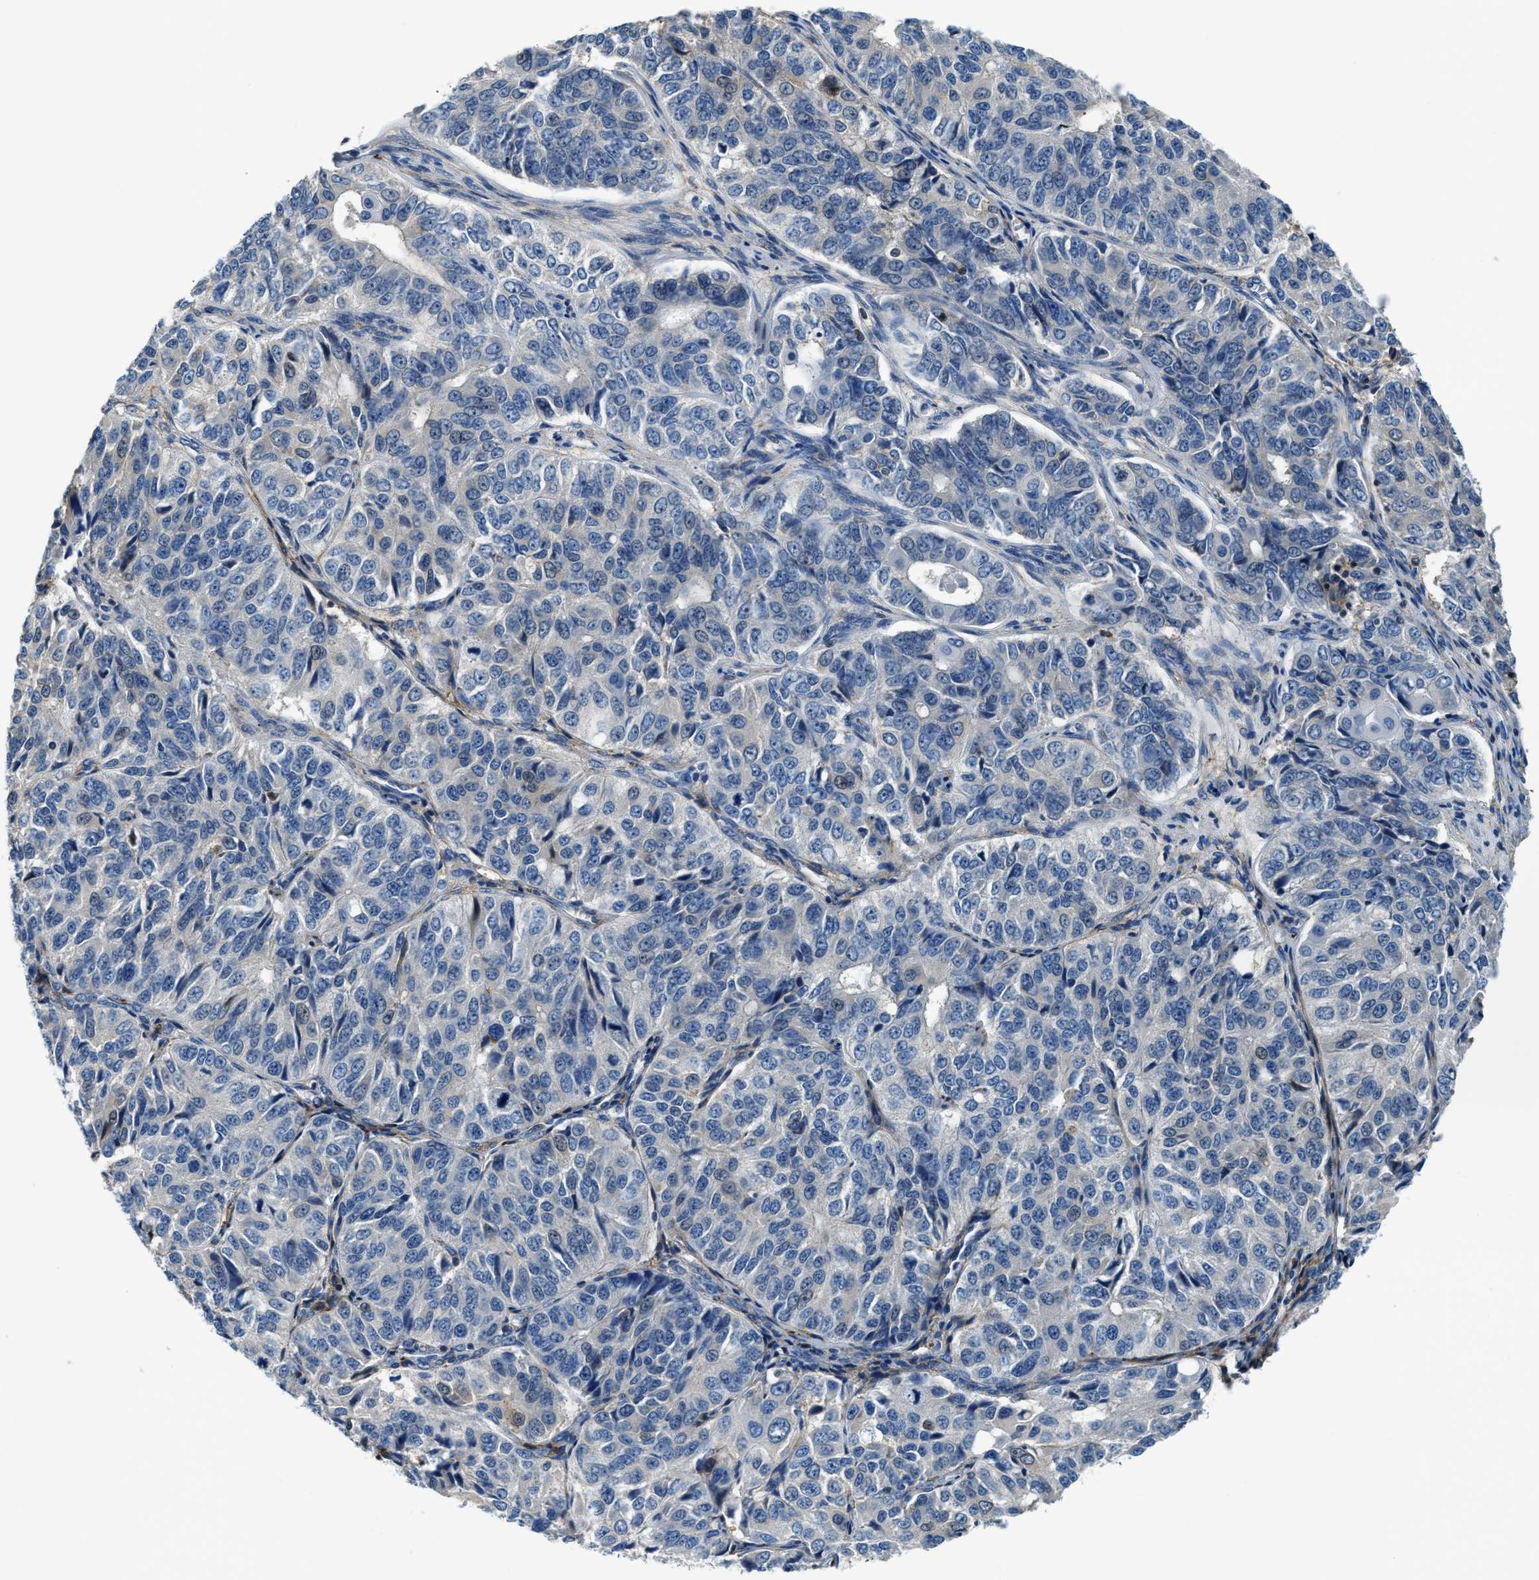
{"staining": {"intensity": "negative", "quantity": "none", "location": "none"}, "tissue": "ovarian cancer", "cell_type": "Tumor cells", "image_type": "cancer", "snomed": [{"axis": "morphology", "description": "Carcinoma, endometroid"}, {"axis": "topography", "description": "Ovary"}], "caption": "IHC image of neoplastic tissue: human endometroid carcinoma (ovarian) stained with DAB (3,3'-diaminobenzidine) exhibits no significant protein positivity in tumor cells.", "gene": "MYO1G", "patient": {"sex": "female", "age": 51}}